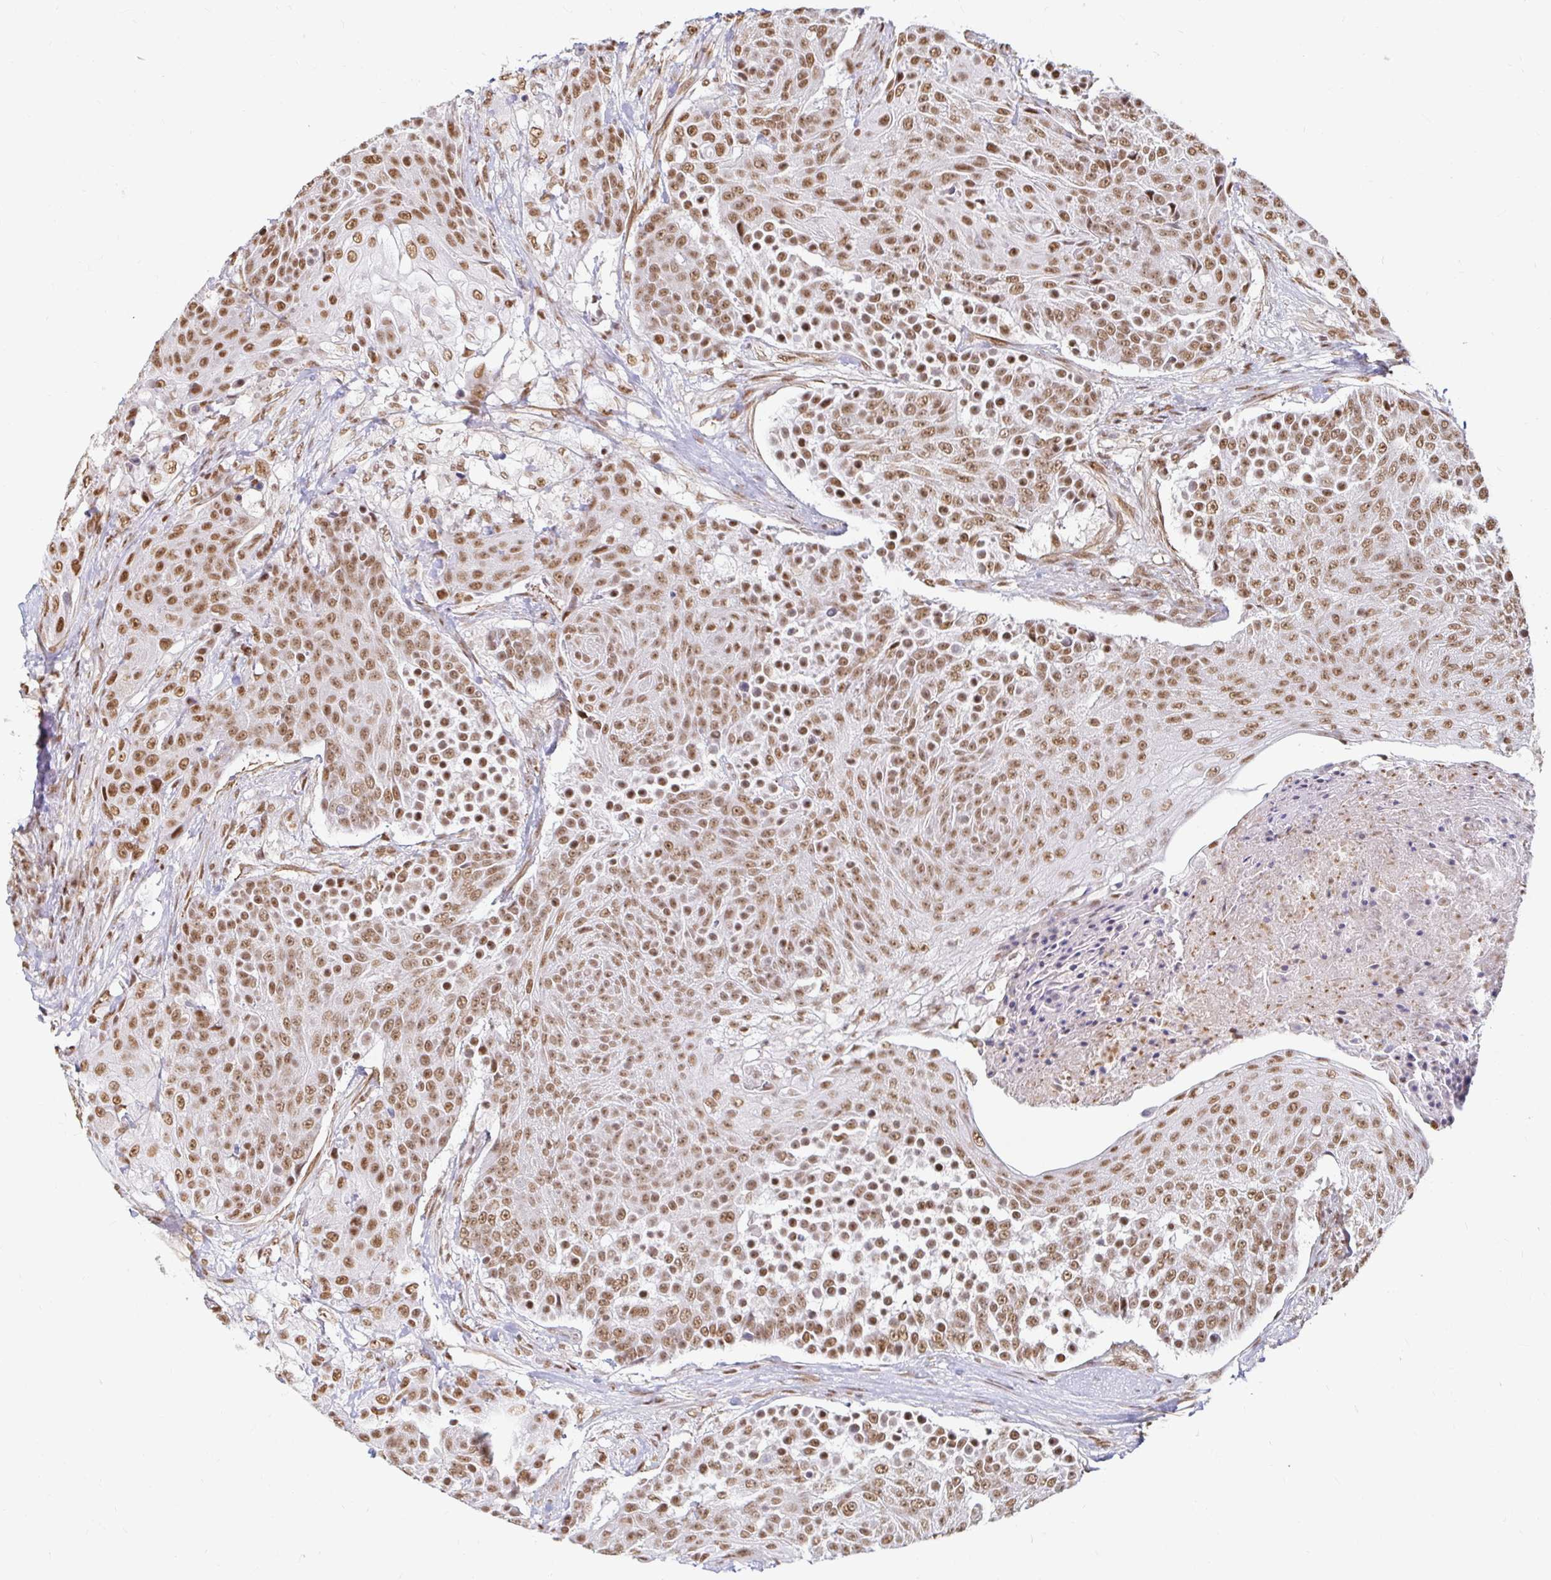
{"staining": {"intensity": "moderate", "quantity": ">75%", "location": "nuclear"}, "tissue": "urothelial cancer", "cell_type": "Tumor cells", "image_type": "cancer", "snomed": [{"axis": "morphology", "description": "Urothelial carcinoma, High grade"}, {"axis": "topography", "description": "Urinary bladder"}], "caption": "Protein analysis of urothelial cancer tissue shows moderate nuclear staining in approximately >75% of tumor cells.", "gene": "HNRNPU", "patient": {"sex": "female", "age": 63}}